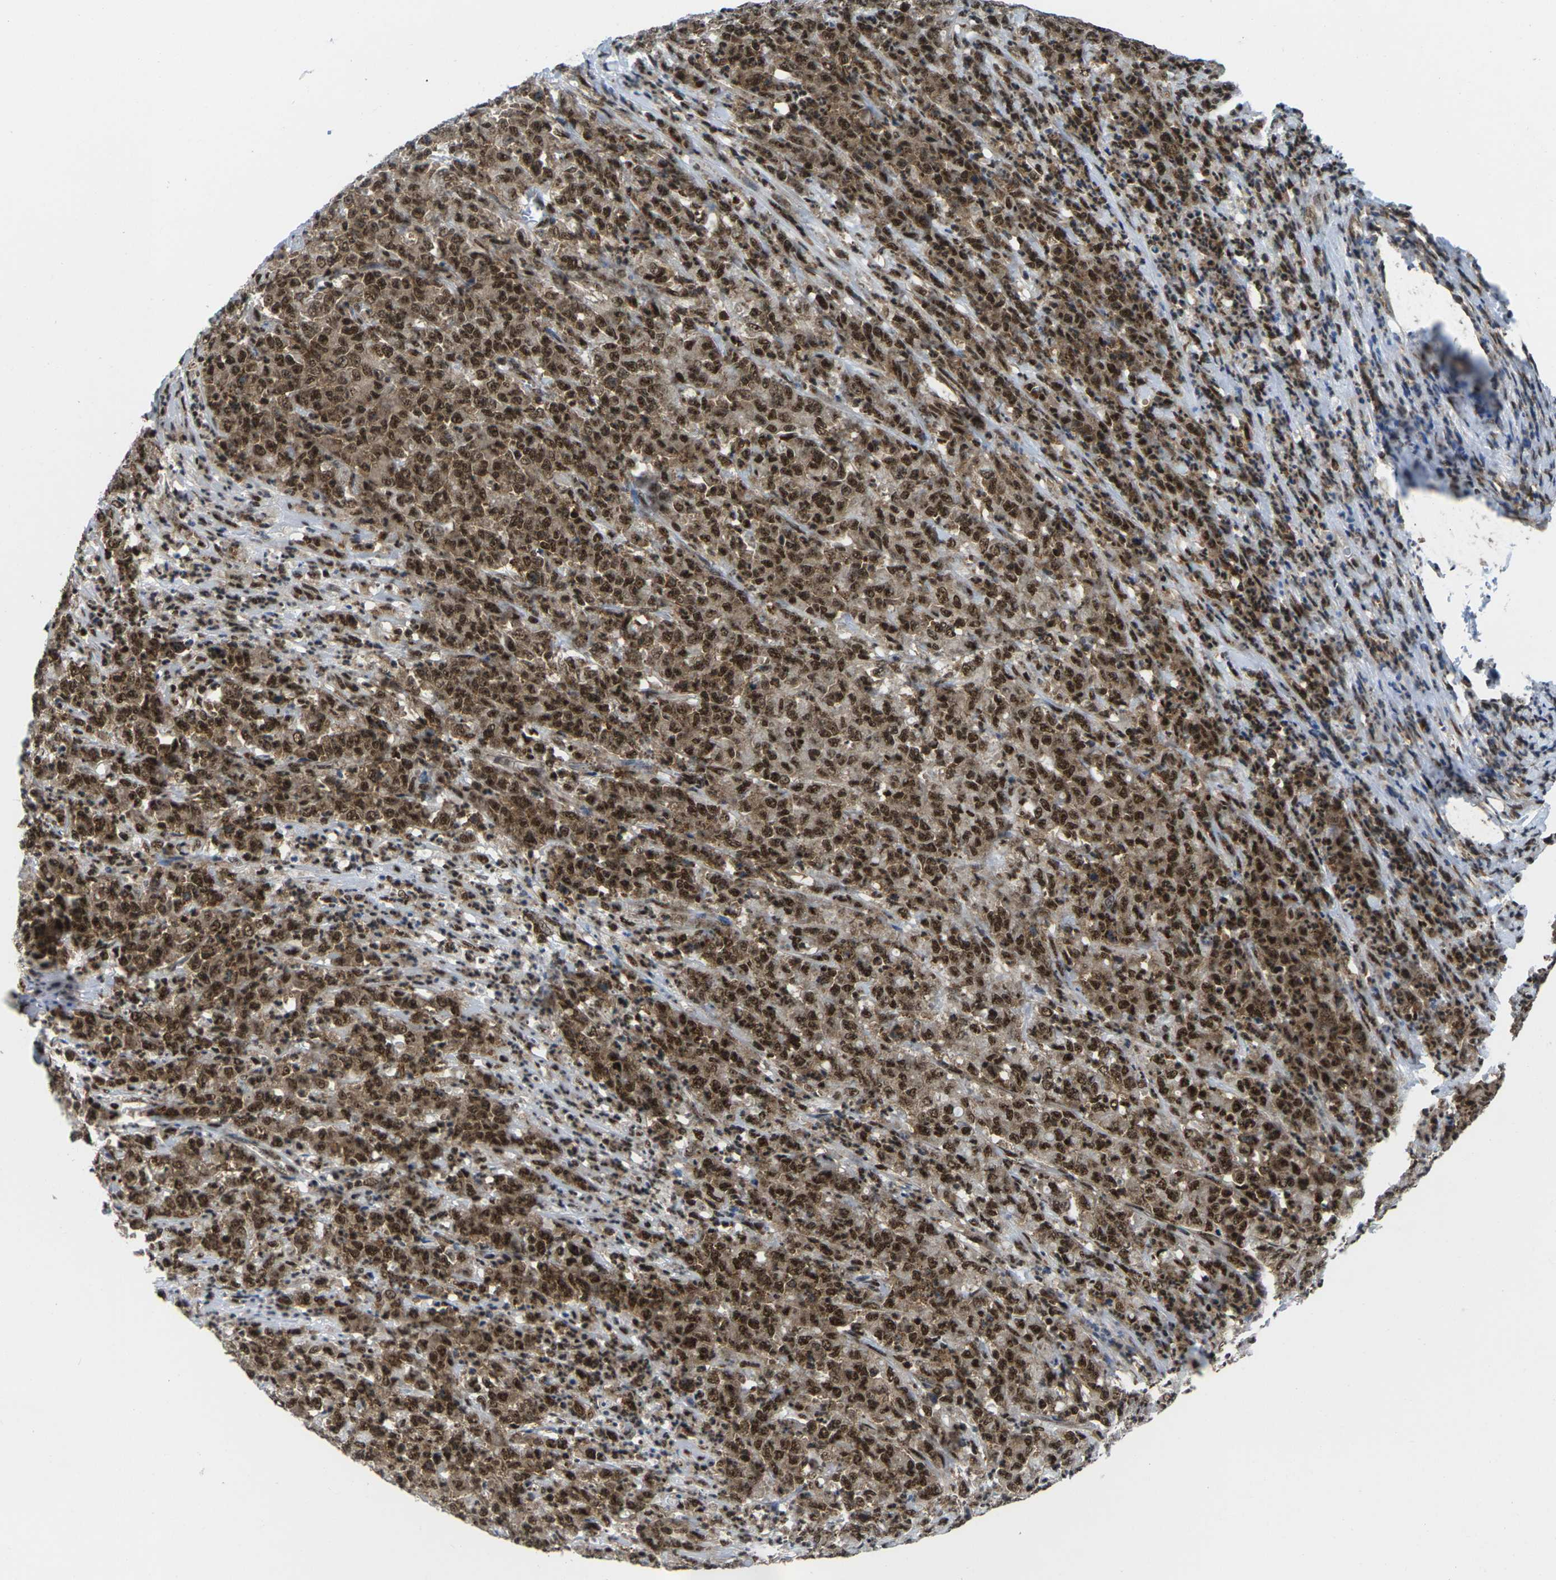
{"staining": {"intensity": "strong", "quantity": ">75%", "location": "cytoplasmic/membranous,nuclear"}, "tissue": "stomach cancer", "cell_type": "Tumor cells", "image_type": "cancer", "snomed": [{"axis": "morphology", "description": "Adenocarcinoma, NOS"}, {"axis": "topography", "description": "Stomach, lower"}], "caption": "There is high levels of strong cytoplasmic/membranous and nuclear staining in tumor cells of adenocarcinoma (stomach), as demonstrated by immunohistochemical staining (brown color).", "gene": "MAGOH", "patient": {"sex": "female", "age": 71}}